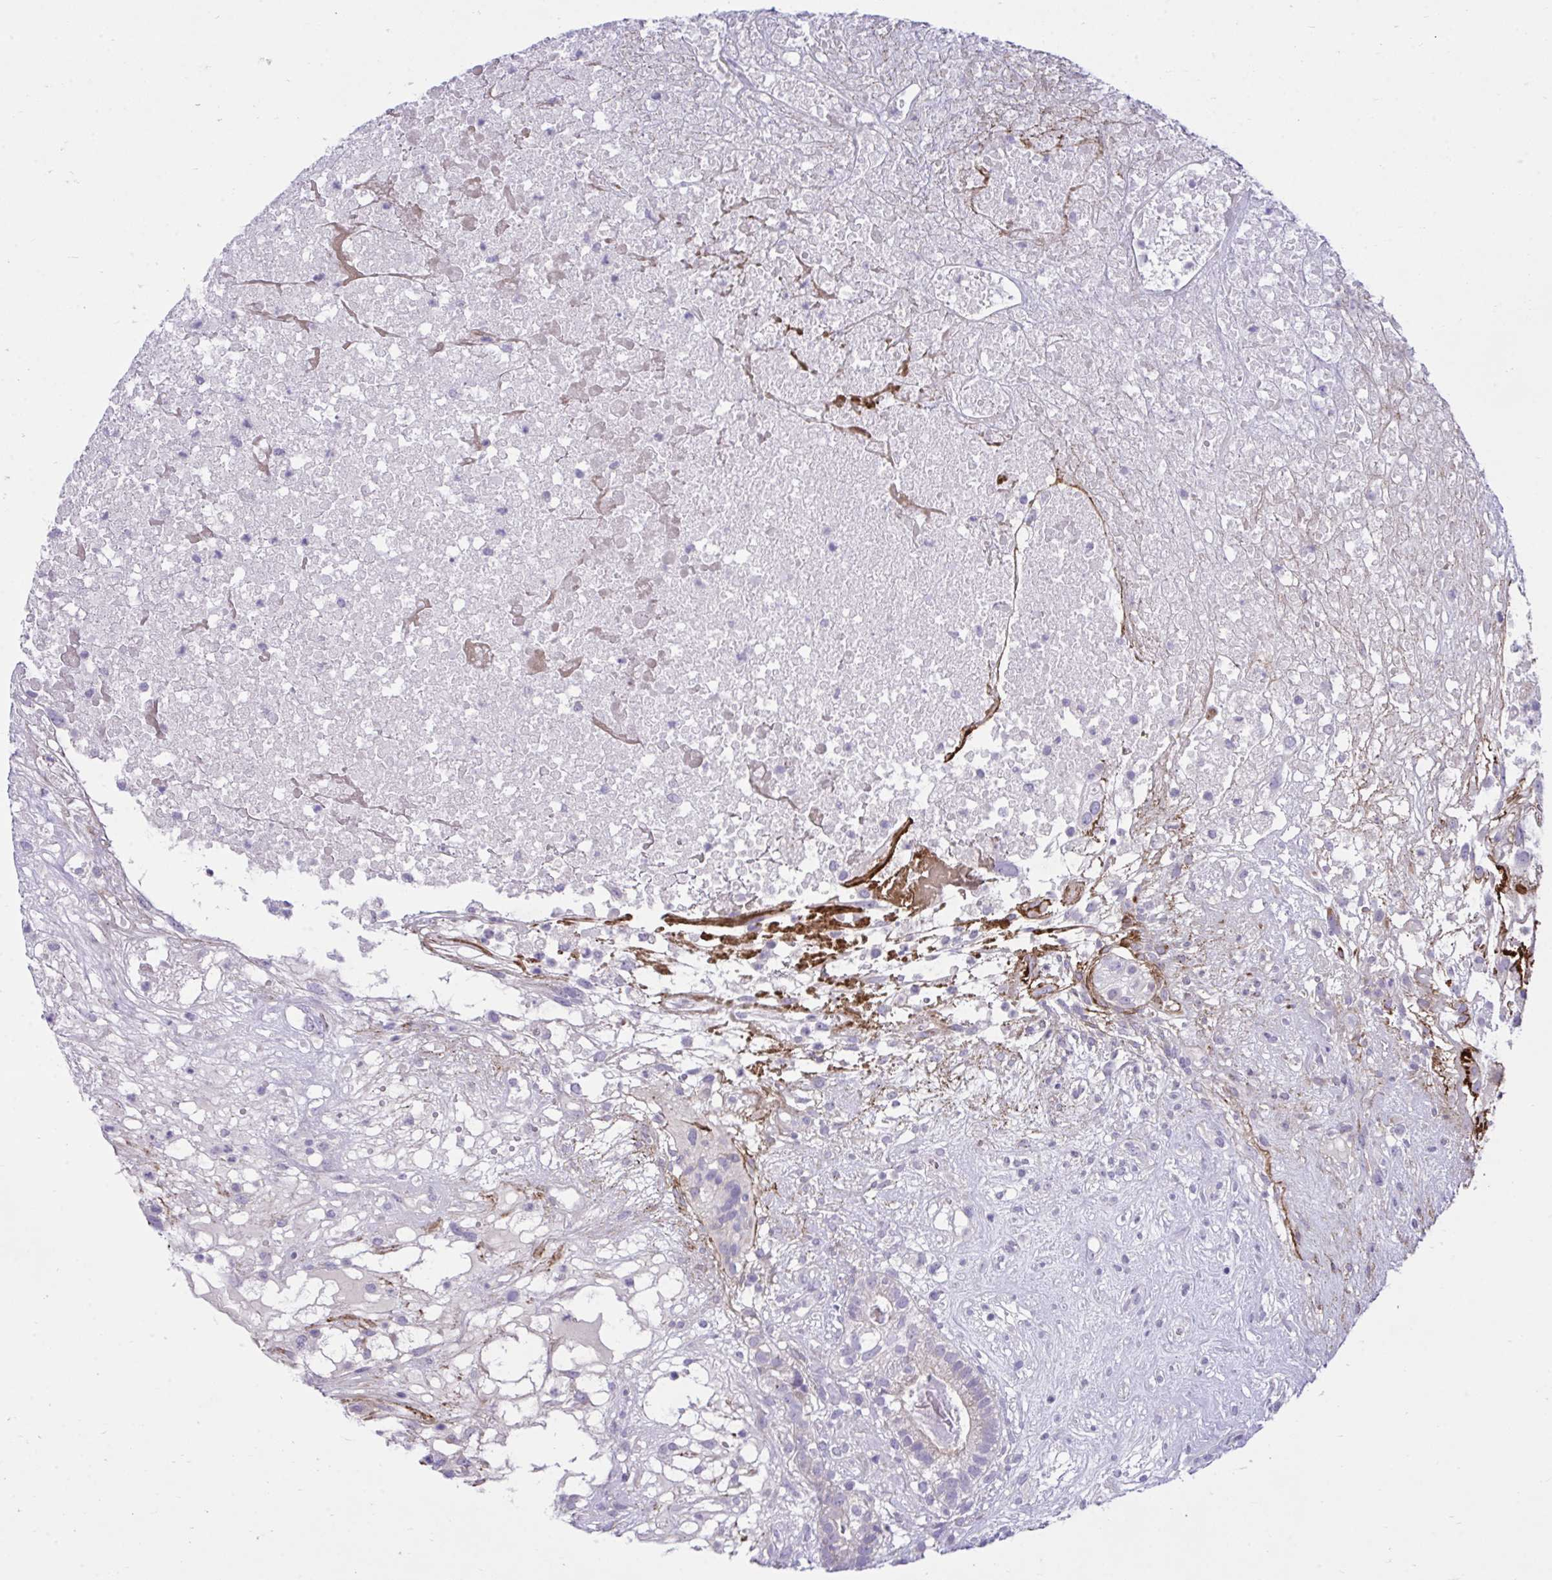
{"staining": {"intensity": "weak", "quantity": "<25%", "location": "cytoplasmic/membranous"}, "tissue": "testis cancer", "cell_type": "Tumor cells", "image_type": "cancer", "snomed": [{"axis": "morphology", "description": "Seminoma, NOS"}, {"axis": "morphology", "description": "Carcinoma, Embryonal, NOS"}, {"axis": "topography", "description": "Testis"}], "caption": "A histopathology image of testis cancer stained for a protein shows no brown staining in tumor cells. The staining is performed using DAB brown chromogen with nuclei counter-stained in using hematoxylin.", "gene": "MED9", "patient": {"sex": "male", "age": 41}}